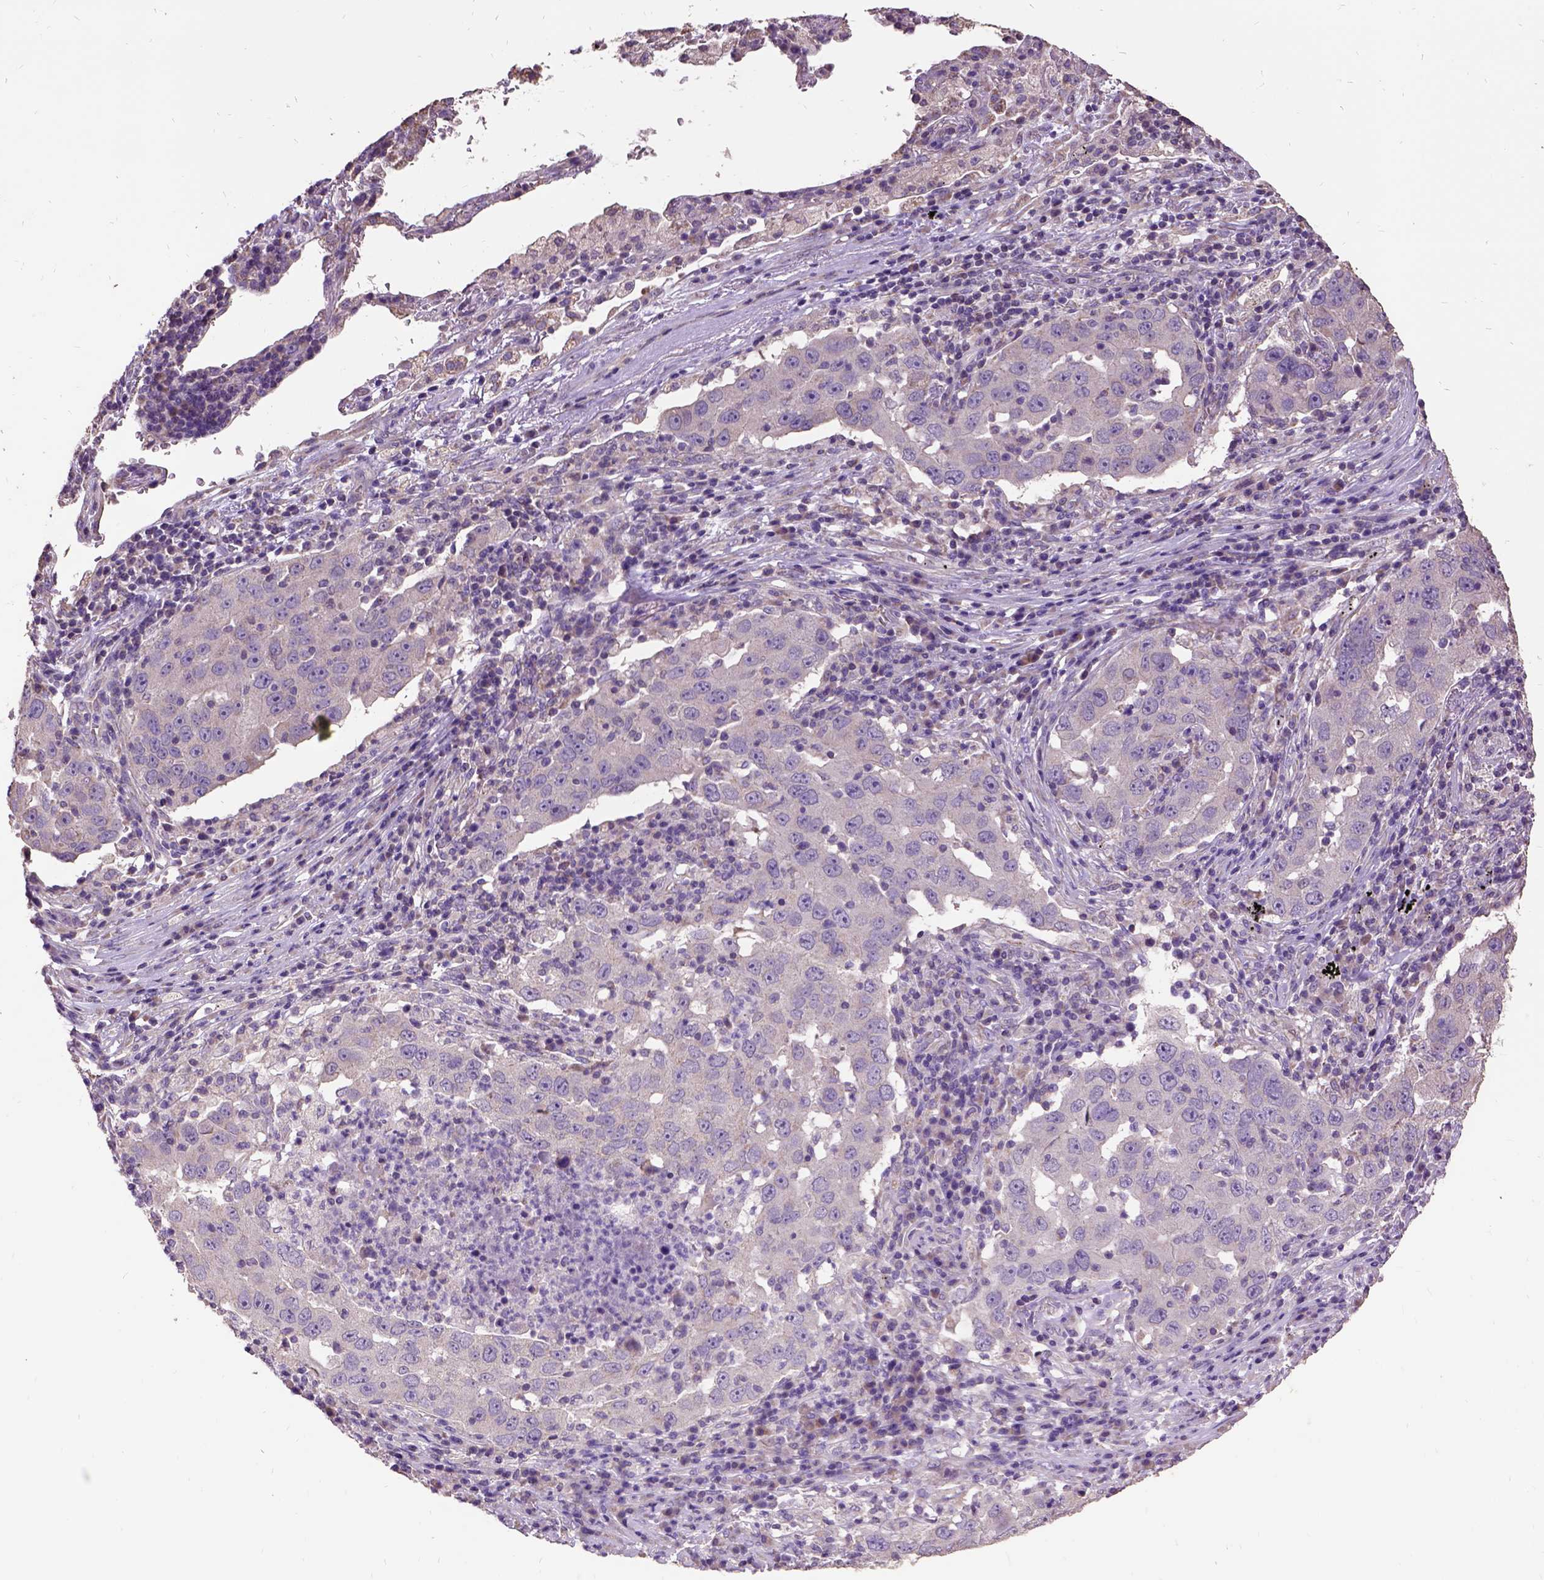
{"staining": {"intensity": "negative", "quantity": "none", "location": "none"}, "tissue": "lung cancer", "cell_type": "Tumor cells", "image_type": "cancer", "snomed": [{"axis": "morphology", "description": "Adenocarcinoma, NOS"}, {"axis": "topography", "description": "Lung"}], "caption": "The histopathology image exhibits no staining of tumor cells in lung cancer (adenocarcinoma).", "gene": "DQX1", "patient": {"sex": "male", "age": 73}}